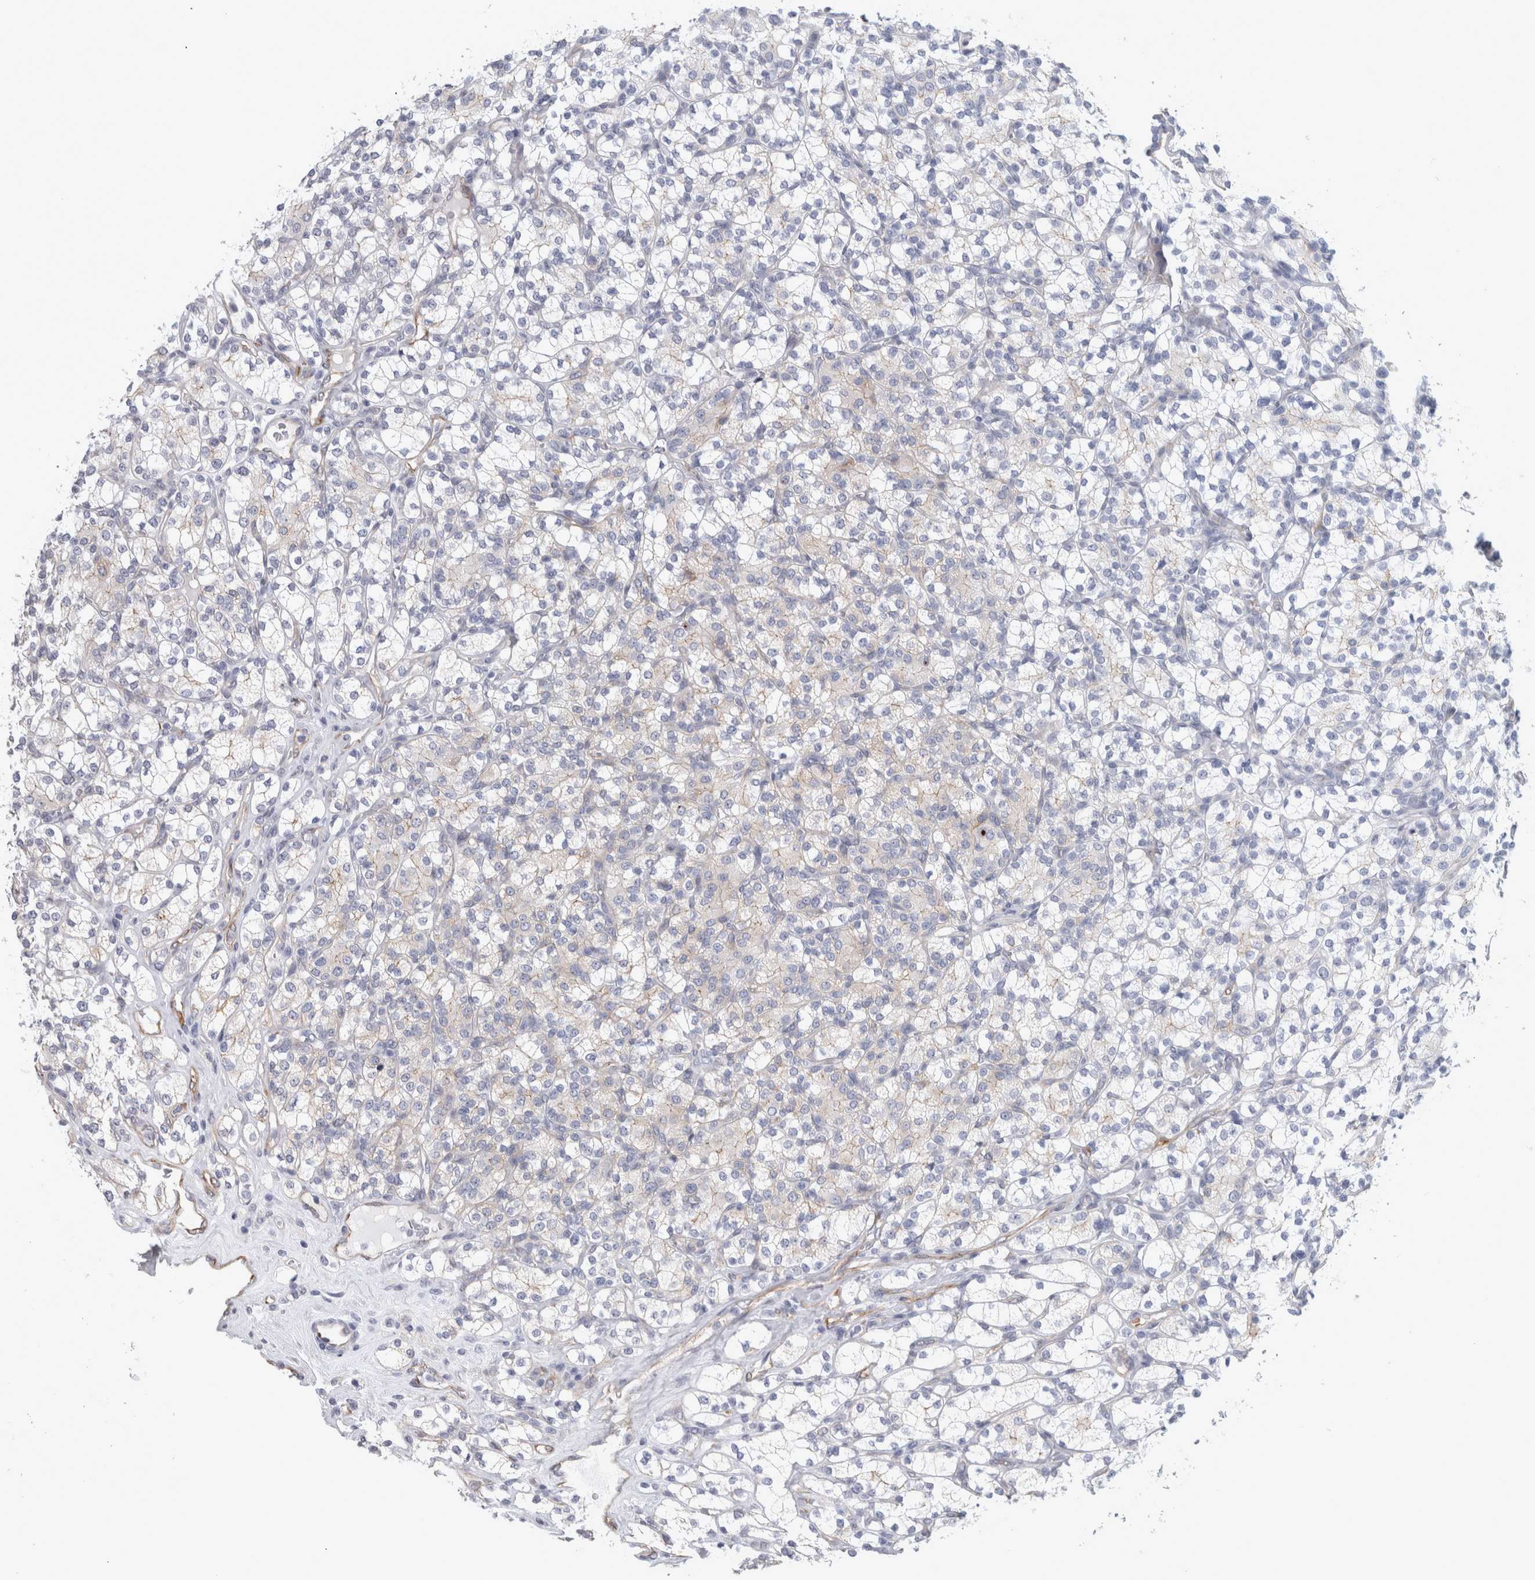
{"staining": {"intensity": "negative", "quantity": "none", "location": "none"}, "tissue": "renal cancer", "cell_type": "Tumor cells", "image_type": "cancer", "snomed": [{"axis": "morphology", "description": "Adenocarcinoma, NOS"}, {"axis": "topography", "description": "Kidney"}], "caption": "A high-resolution image shows immunohistochemistry (IHC) staining of renal adenocarcinoma, which demonstrates no significant staining in tumor cells.", "gene": "B3GNT3", "patient": {"sex": "male", "age": 77}}